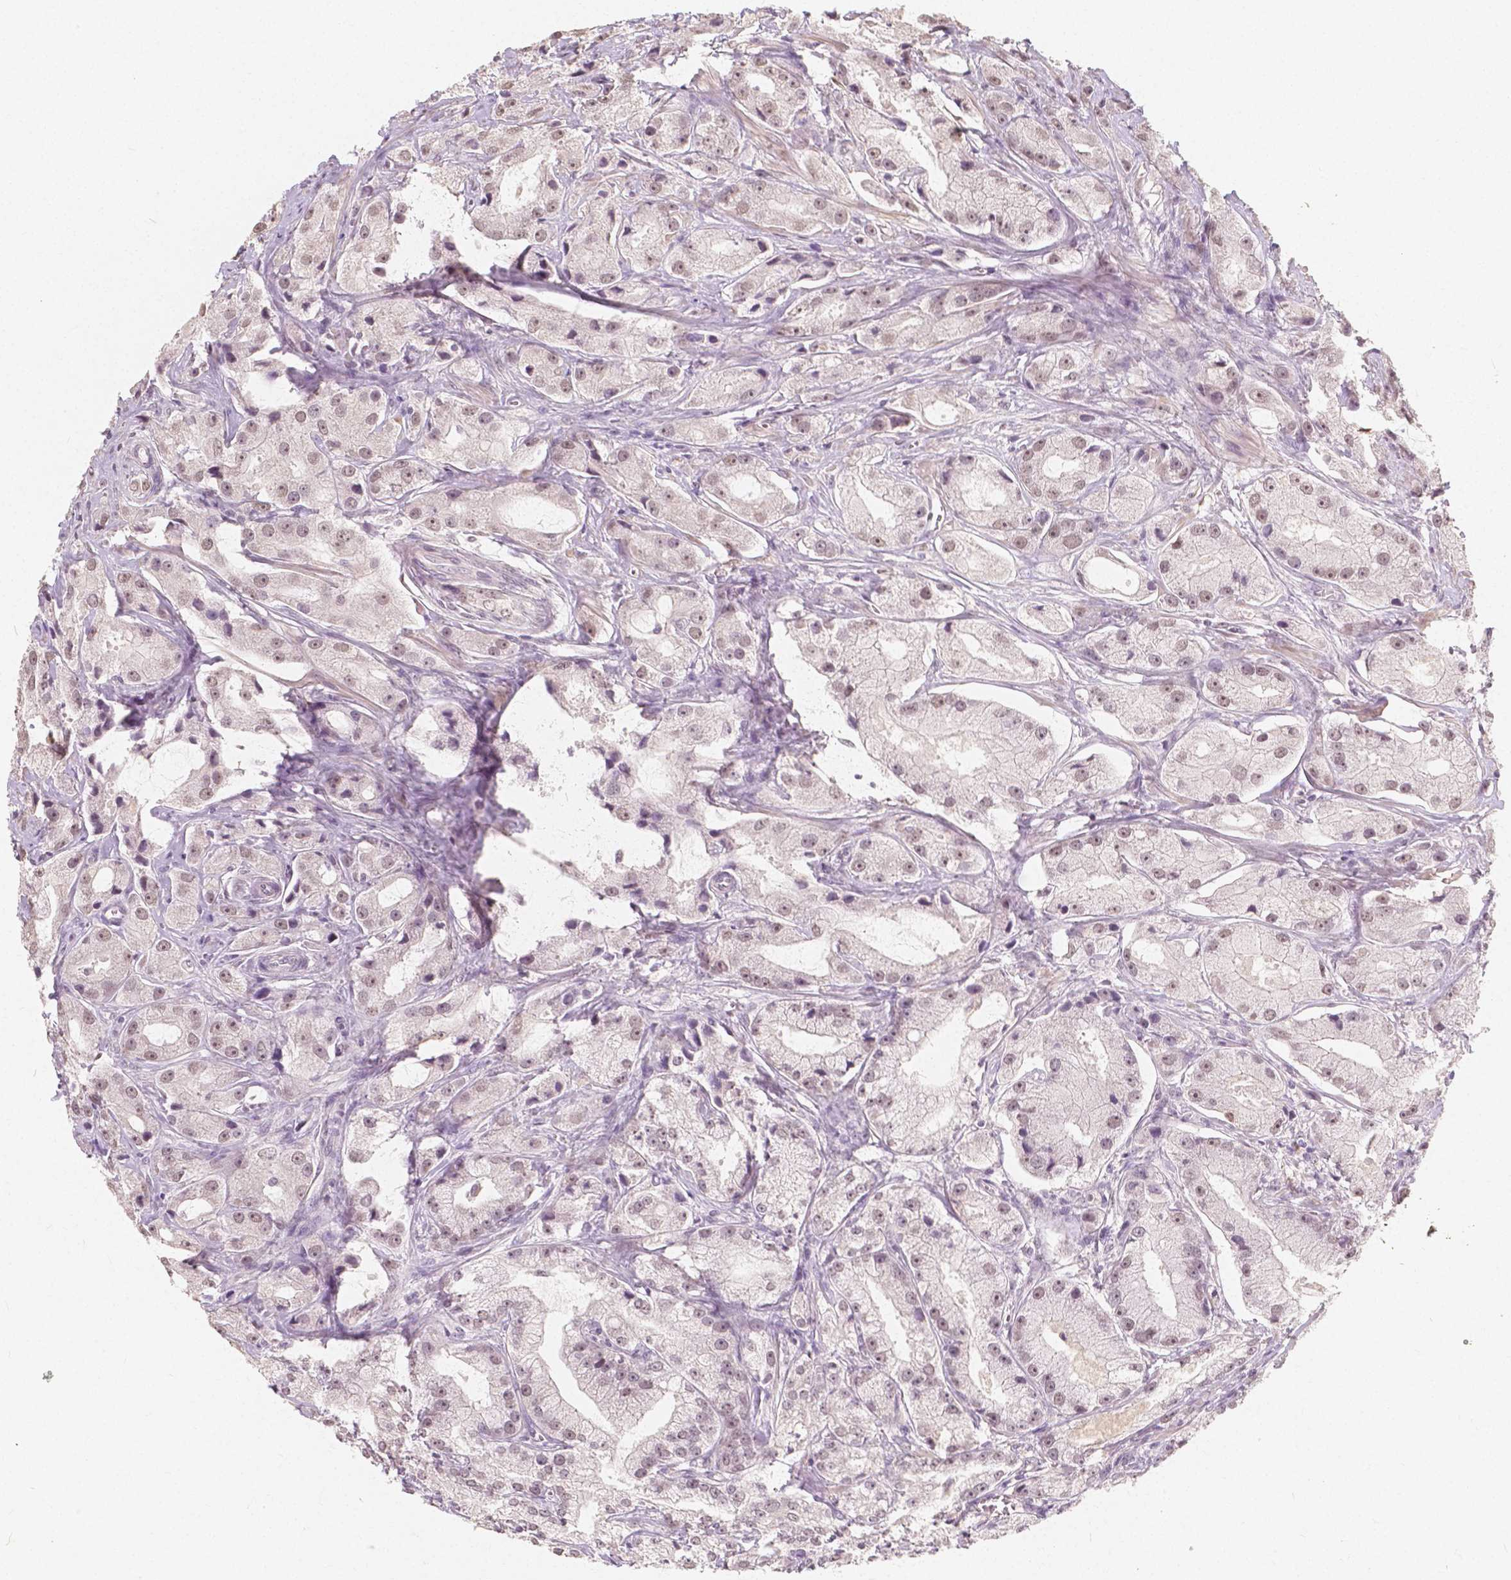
{"staining": {"intensity": "weak", "quantity": "25%-75%", "location": "nuclear"}, "tissue": "prostate cancer", "cell_type": "Tumor cells", "image_type": "cancer", "snomed": [{"axis": "morphology", "description": "Adenocarcinoma, High grade"}, {"axis": "topography", "description": "Prostate"}], "caption": "Human prostate high-grade adenocarcinoma stained with a protein marker exhibits weak staining in tumor cells.", "gene": "NOLC1", "patient": {"sex": "male", "age": 64}}